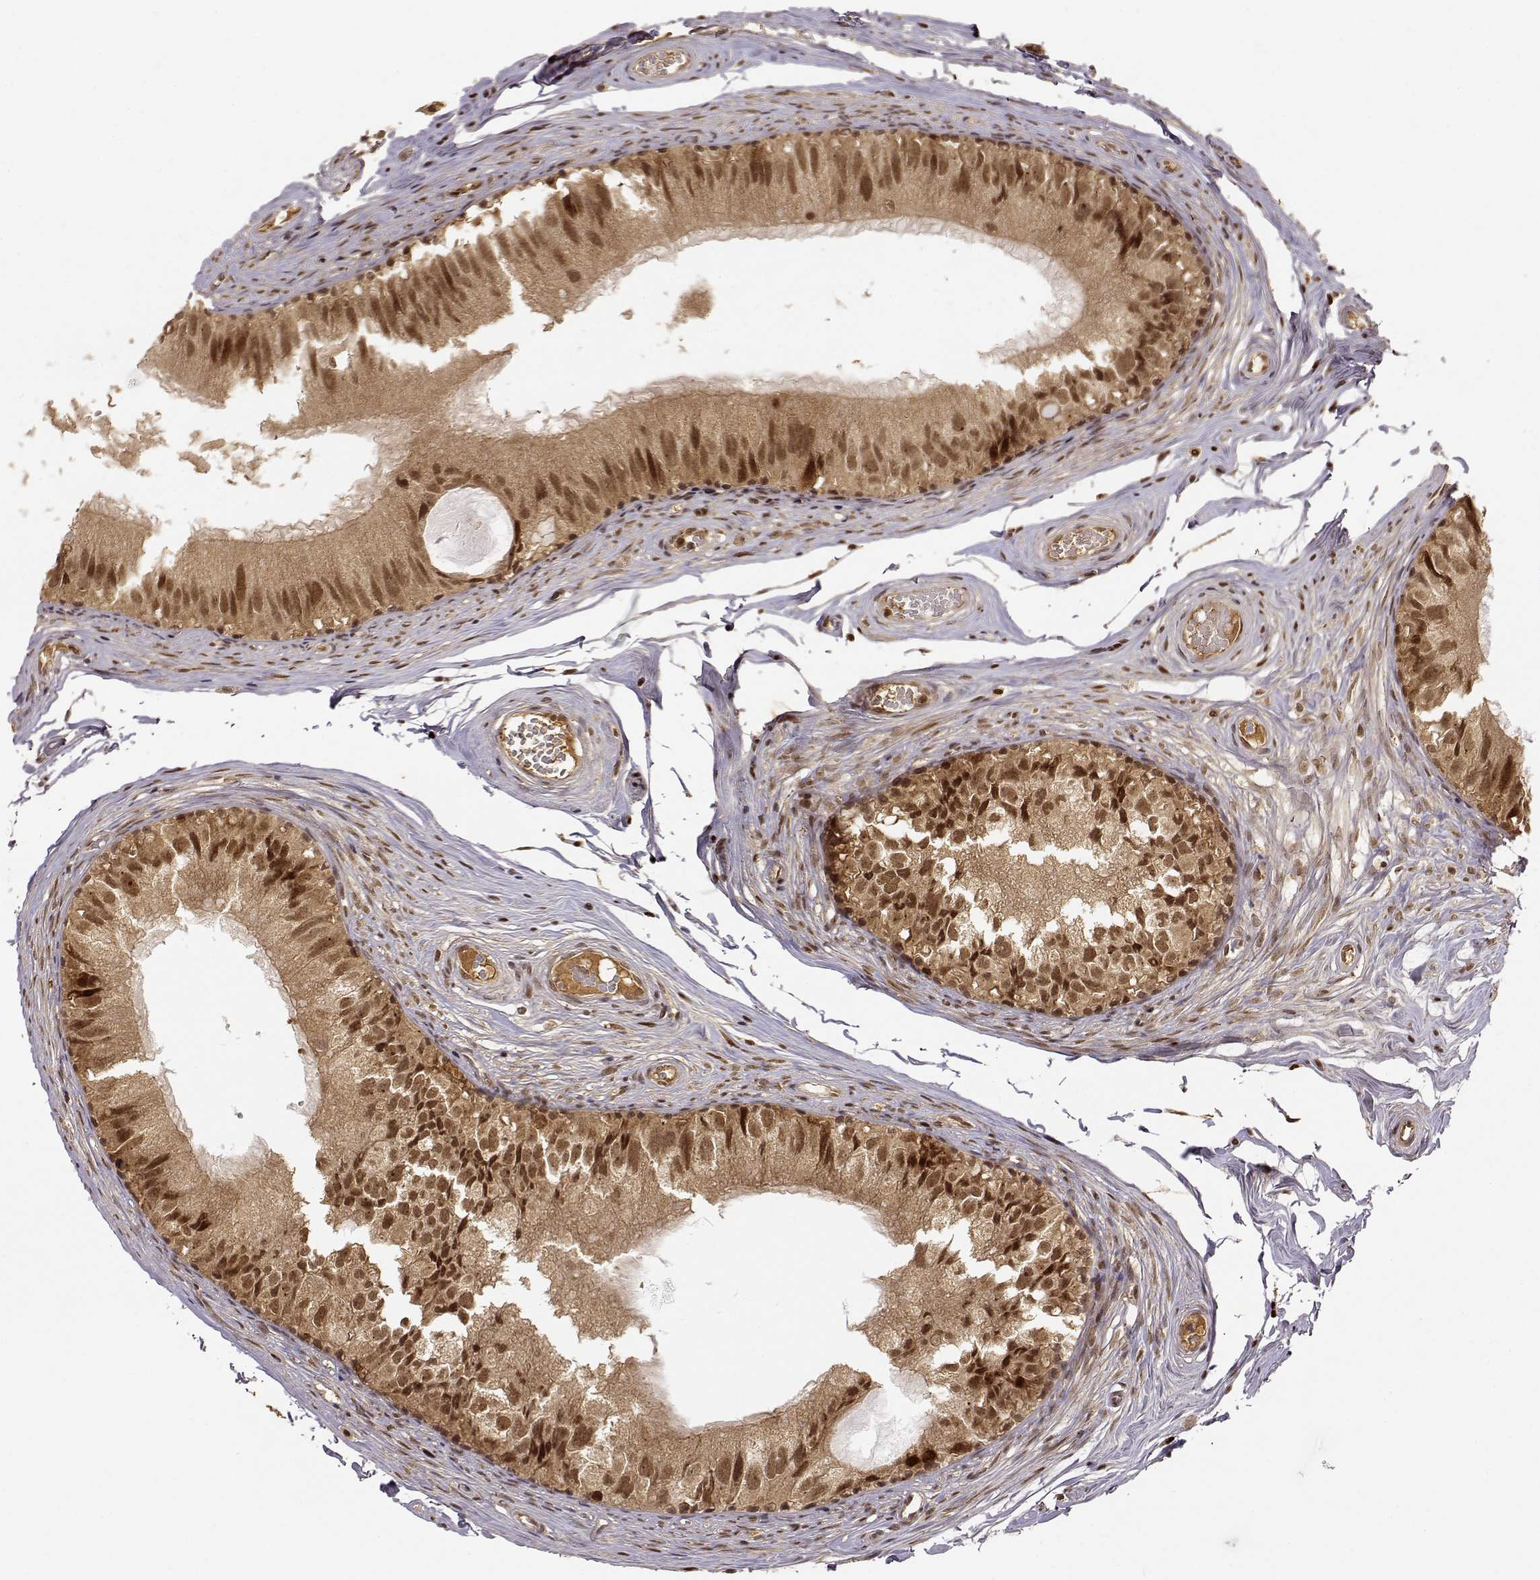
{"staining": {"intensity": "moderate", "quantity": ">75%", "location": "cytoplasmic/membranous,nuclear"}, "tissue": "epididymis", "cell_type": "Glandular cells", "image_type": "normal", "snomed": [{"axis": "morphology", "description": "Normal tissue, NOS"}, {"axis": "topography", "description": "Epididymis"}], "caption": "Immunohistochemical staining of normal epididymis demonstrates >75% levels of moderate cytoplasmic/membranous,nuclear protein positivity in about >75% of glandular cells. (IHC, brightfield microscopy, high magnification).", "gene": "MAEA", "patient": {"sex": "male", "age": 45}}